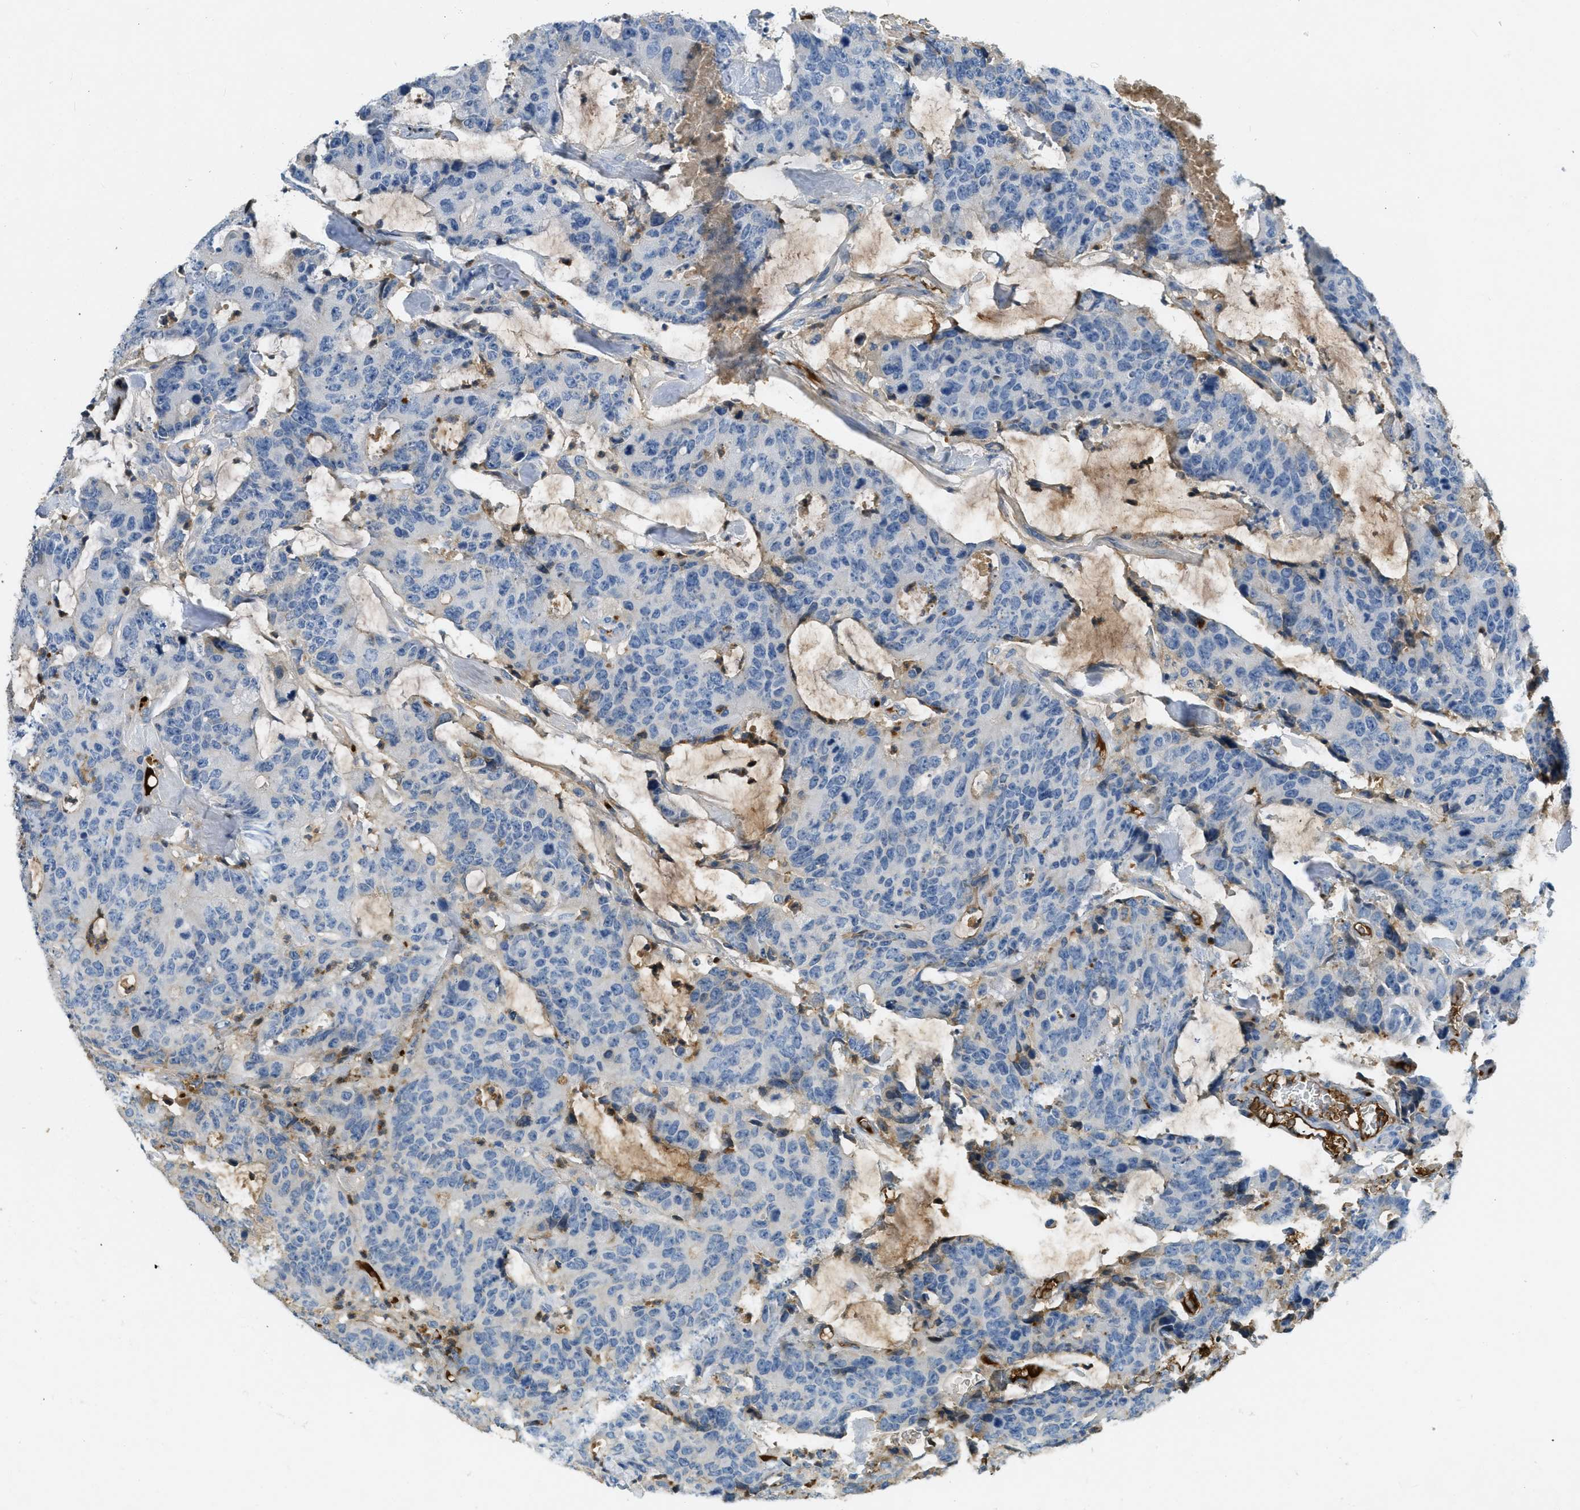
{"staining": {"intensity": "negative", "quantity": "none", "location": "none"}, "tissue": "colorectal cancer", "cell_type": "Tumor cells", "image_type": "cancer", "snomed": [{"axis": "morphology", "description": "Adenocarcinoma, NOS"}, {"axis": "topography", "description": "Colon"}], "caption": "This is a histopathology image of immunohistochemistry staining of colorectal adenocarcinoma, which shows no staining in tumor cells.", "gene": "PRTN3", "patient": {"sex": "female", "age": 86}}